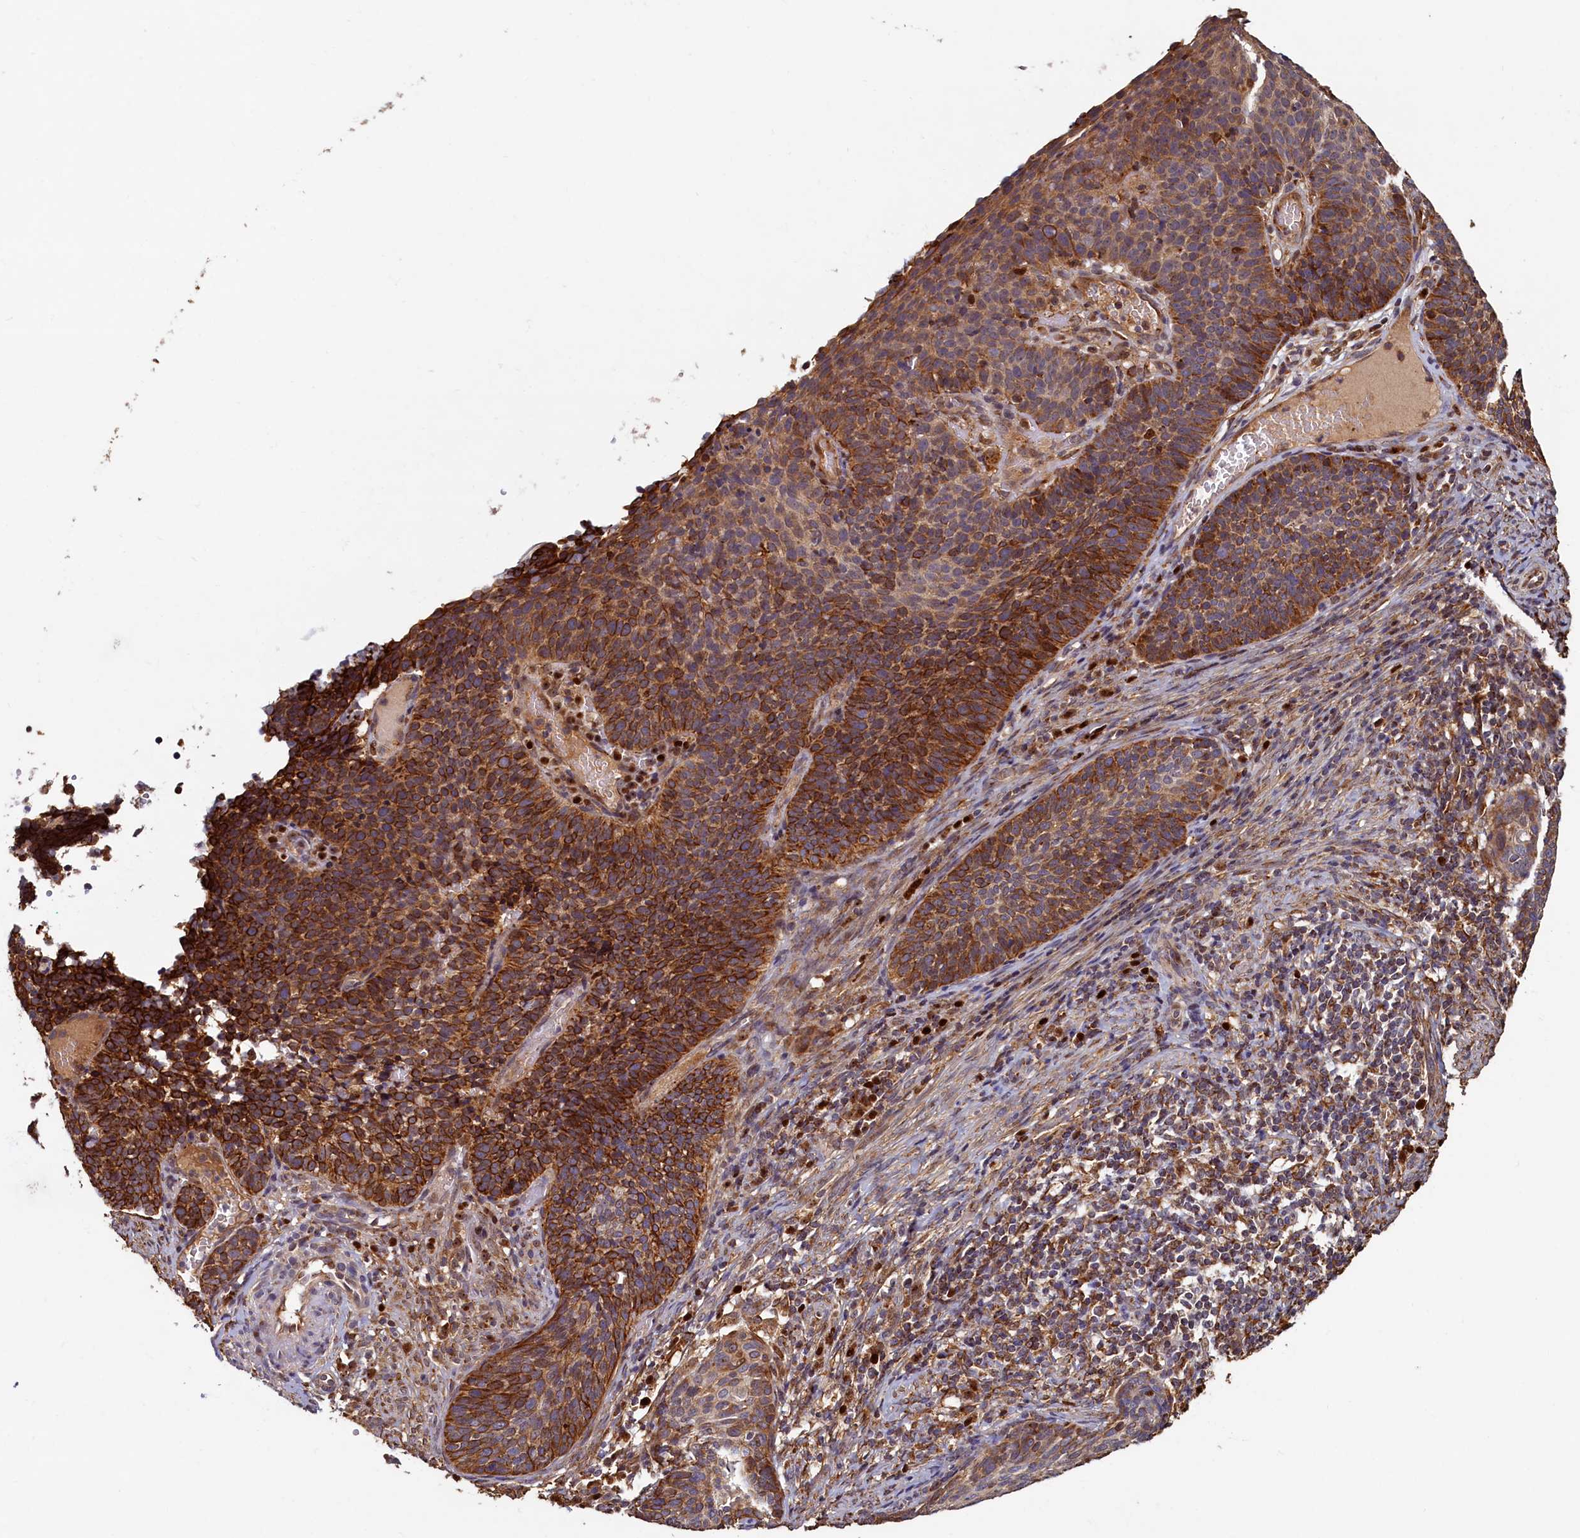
{"staining": {"intensity": "strong", "quantity": ">75%", "location": "cytoplasmic/membranous"}, "tissue": "cervical cancer", "cell_type": "Tumor cells", "image_type": "cancer", "snomed": [{"axis": "morphology", "description": "Normal tissue, NOS"}, {"axis": "morphology", "description": "Squamous cell carcinoma, NOS"}, {"axis": "topography", "description": "Cervix"}], "caption": "Protein staining demonstrates strong cytoplasmic/membranous positivity in about >75% of tumor cells in squamous cell carcinoma (cervical).", "gene": "NCKAP5L", "patient": {"sex": "female", "age": 39}}